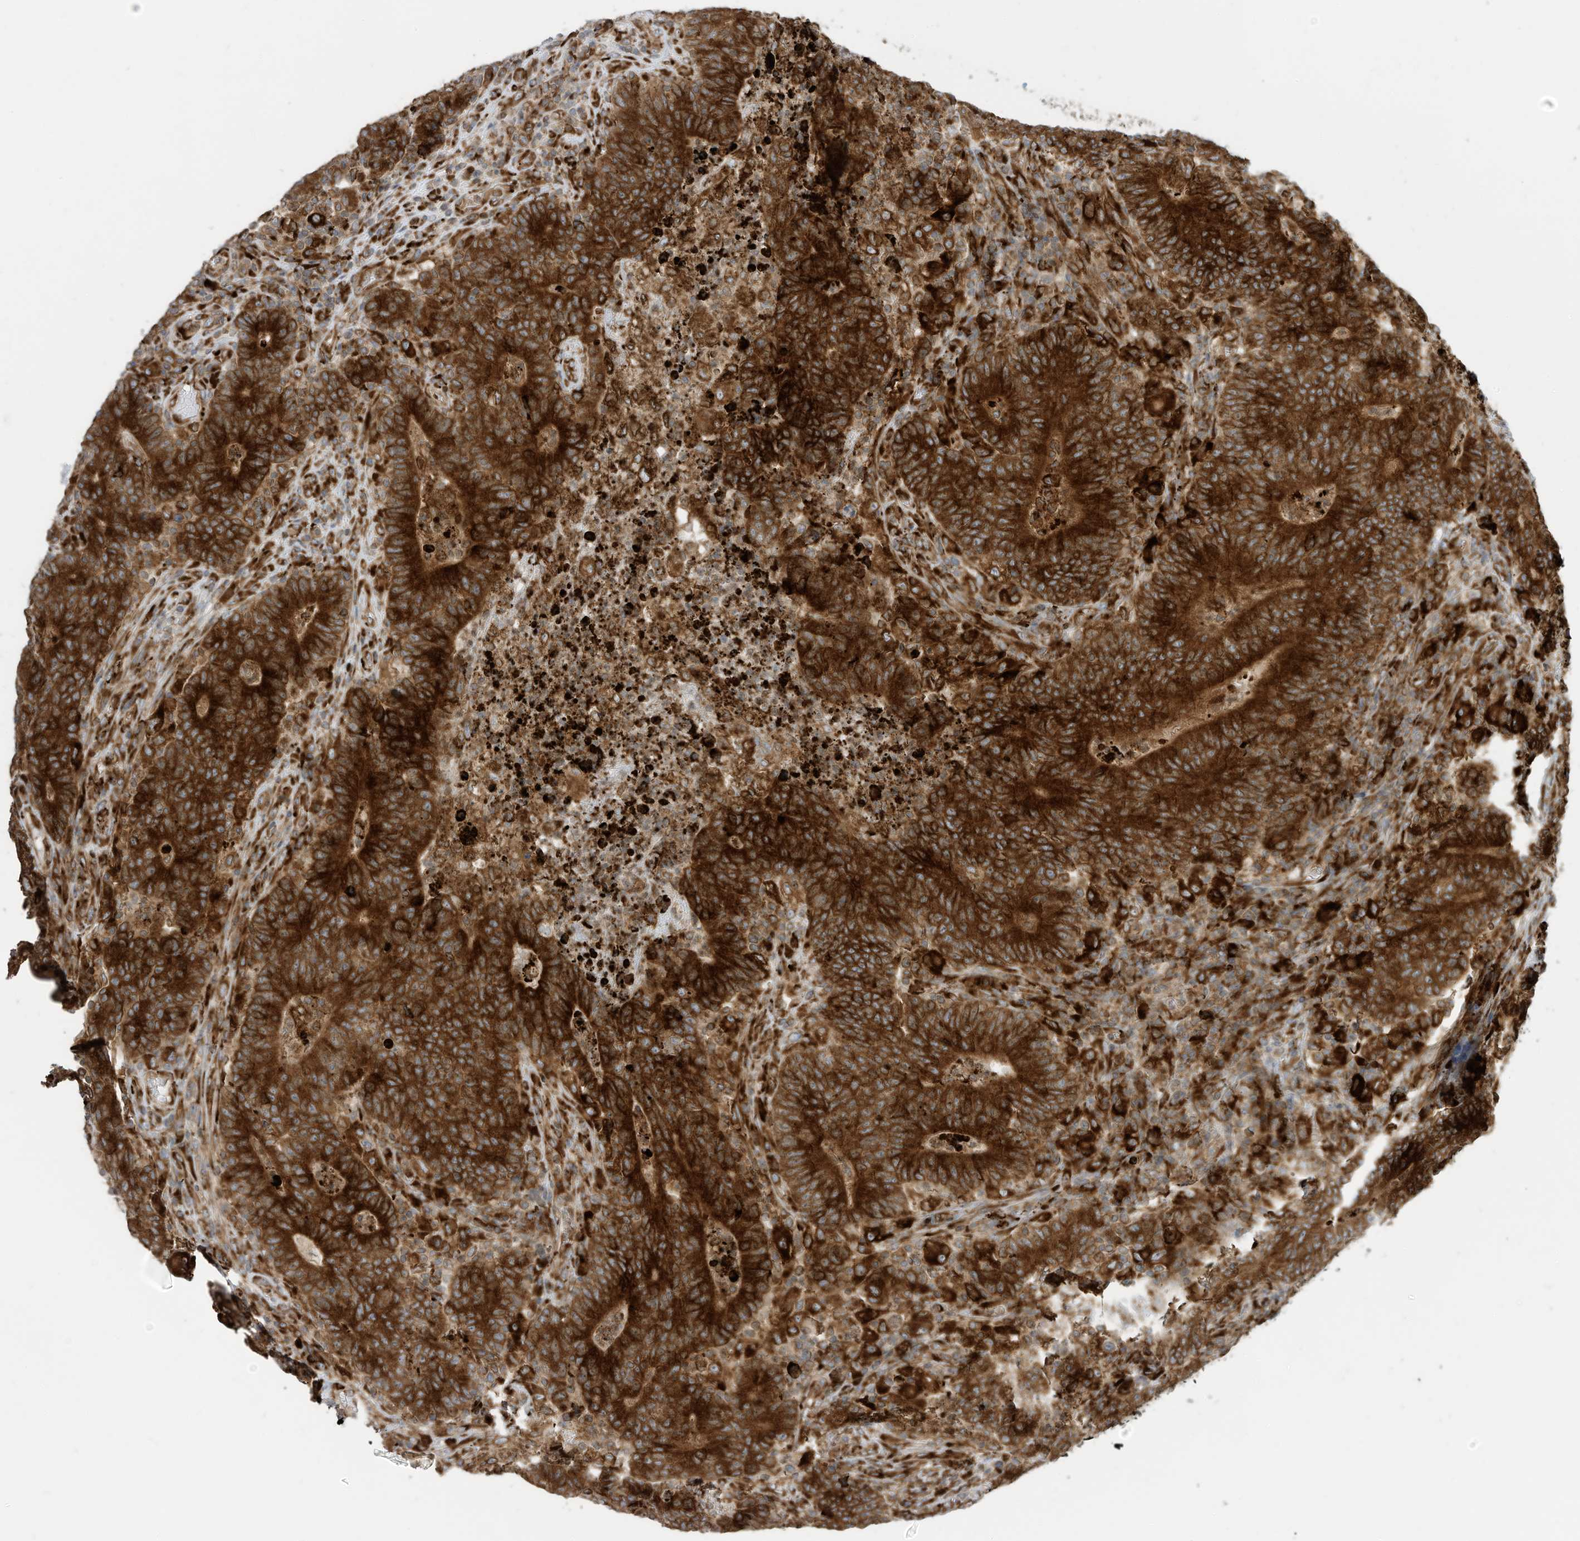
{"staining": {"intensity": "strong", "quantity": ">75%", "location": "cytoplasmic/membranous"}, "tissue": "colorectal cancer", "cell_type": "Tumor cells", "image_type": "cancer", "snomed": [{"axis": "morphology", "description": "Normal tissue, NOS"}, {"axis": "morphology", "description": "Adenocarcinoma, NOS"}, {"axis": "topography", "description": "Colon"}], "caption": "Strong cytoplasmic/membranous staining is appreciated in about >75% of tumor cells in colorectal adenocarcinoma.", "gene": "TRNAU1AP", "patient": {"sex": "female", "age": 75}}